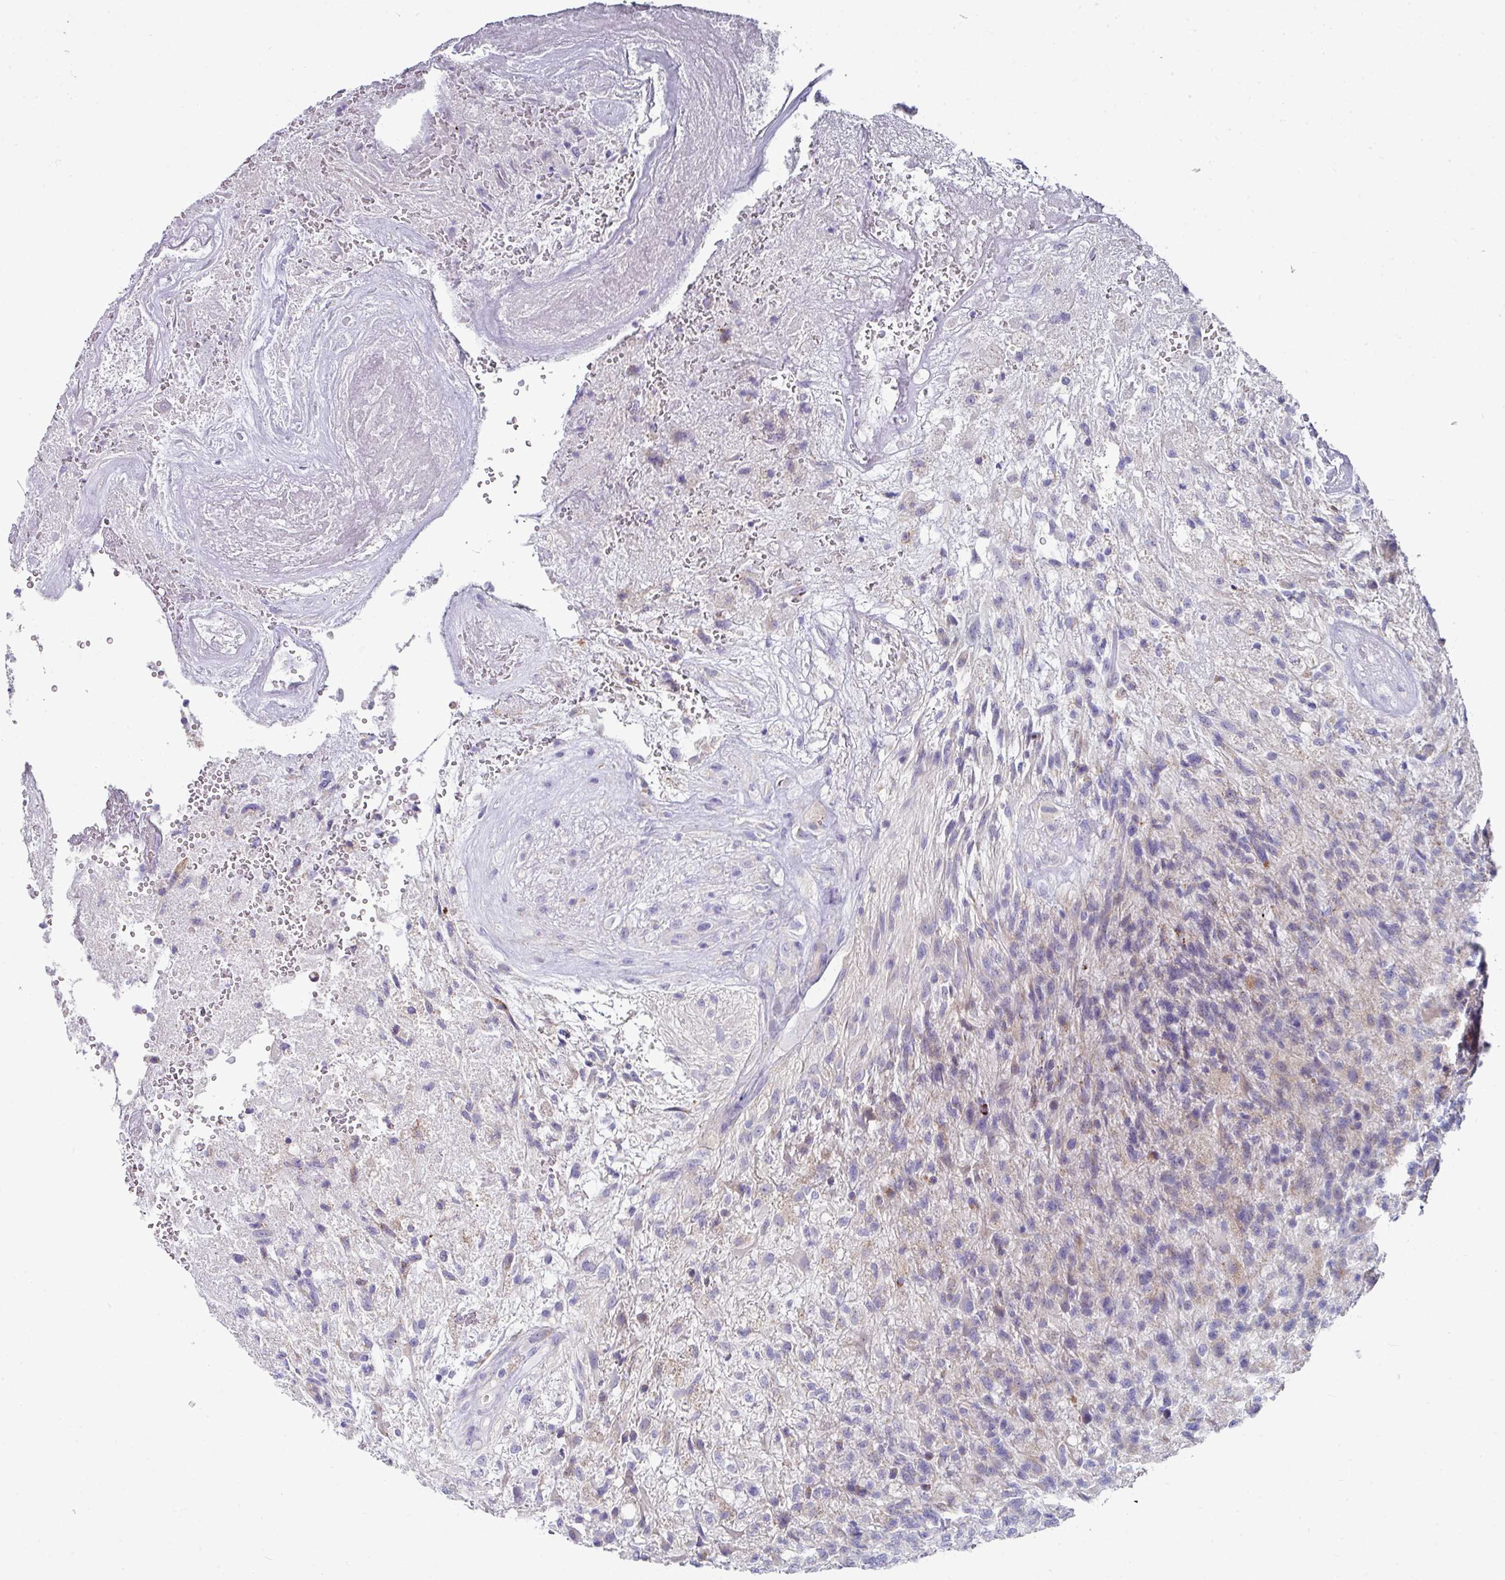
{"staining": {"intensity": "weak", "quantity": "<25%", "location": "cytoplasmic/membranous"}, "tissue": "glioma", "cell_type": "Tumor cells", "image_type": "cancer", "snomed": [{"axis": "morphology", "description": "Glioma, malignant, High grade"}, {"axis": "topography", "description": "Brain"}], "caption": "Image shows no significant protein positivity in tumor cells of glioma.", "gene": "CLDN1", "patient": {"sex": "male", "age": 56}}